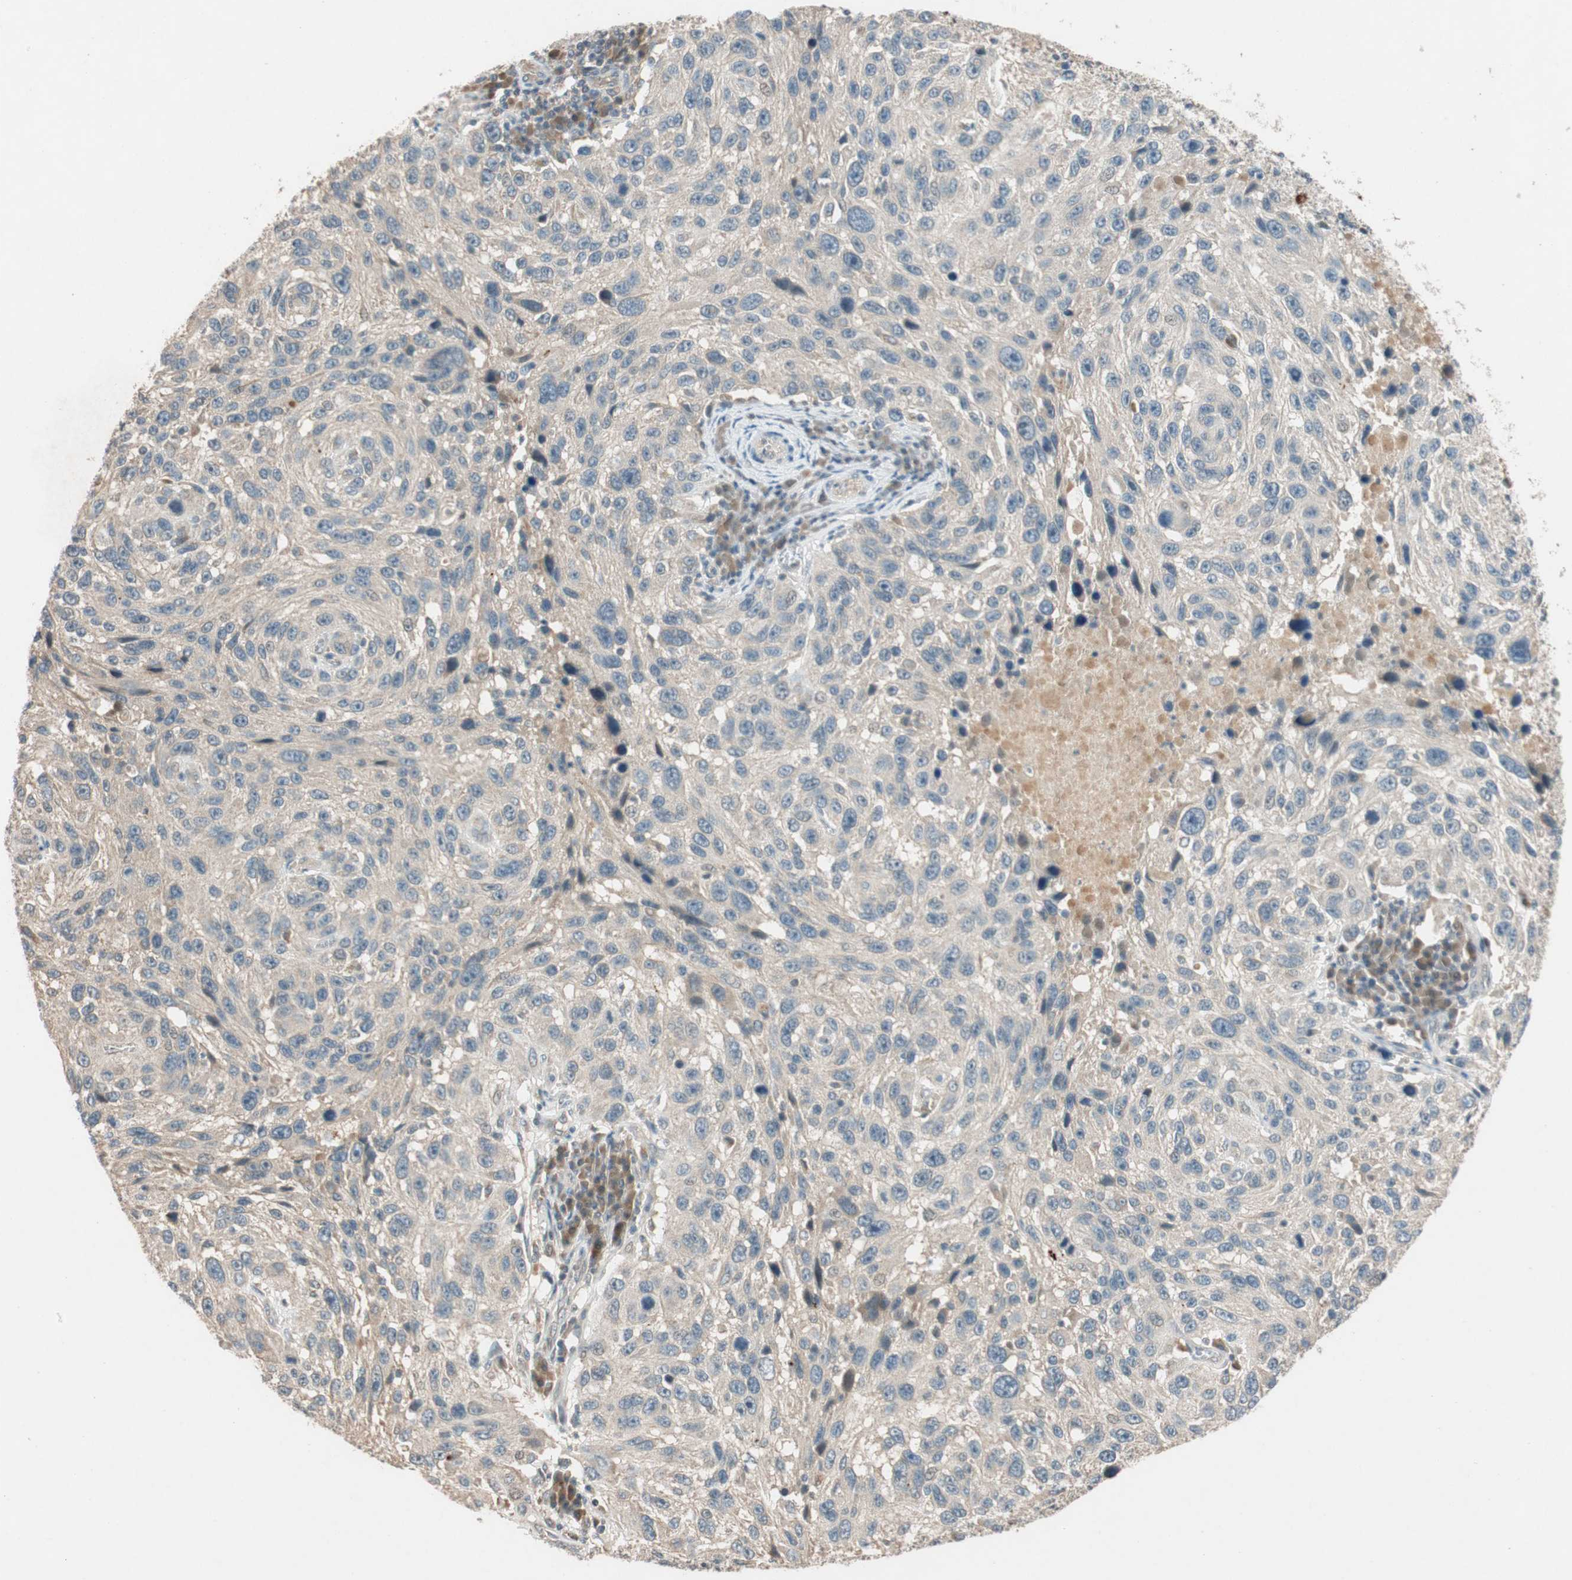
{"staining": {"intensity": "weak", "quantity": ">75%", "location": "cytoplasmic/membranous"}, "tissue": "melanoma", "cell_type": "Tumor cells", "image_type": "cancer", "snomed": [{"axis": "morphology", "description": "Malignant melanoma, NOS"}, {"axis": "topography", "description": "Skin"}], "caption": "Tumor cells display low levels of weak cytoplasmic/membranous expression in approximately >75% of cells in malignant melanoma.", "gene": "GLB1", "patient": {"sex": "male", "age": 53}}